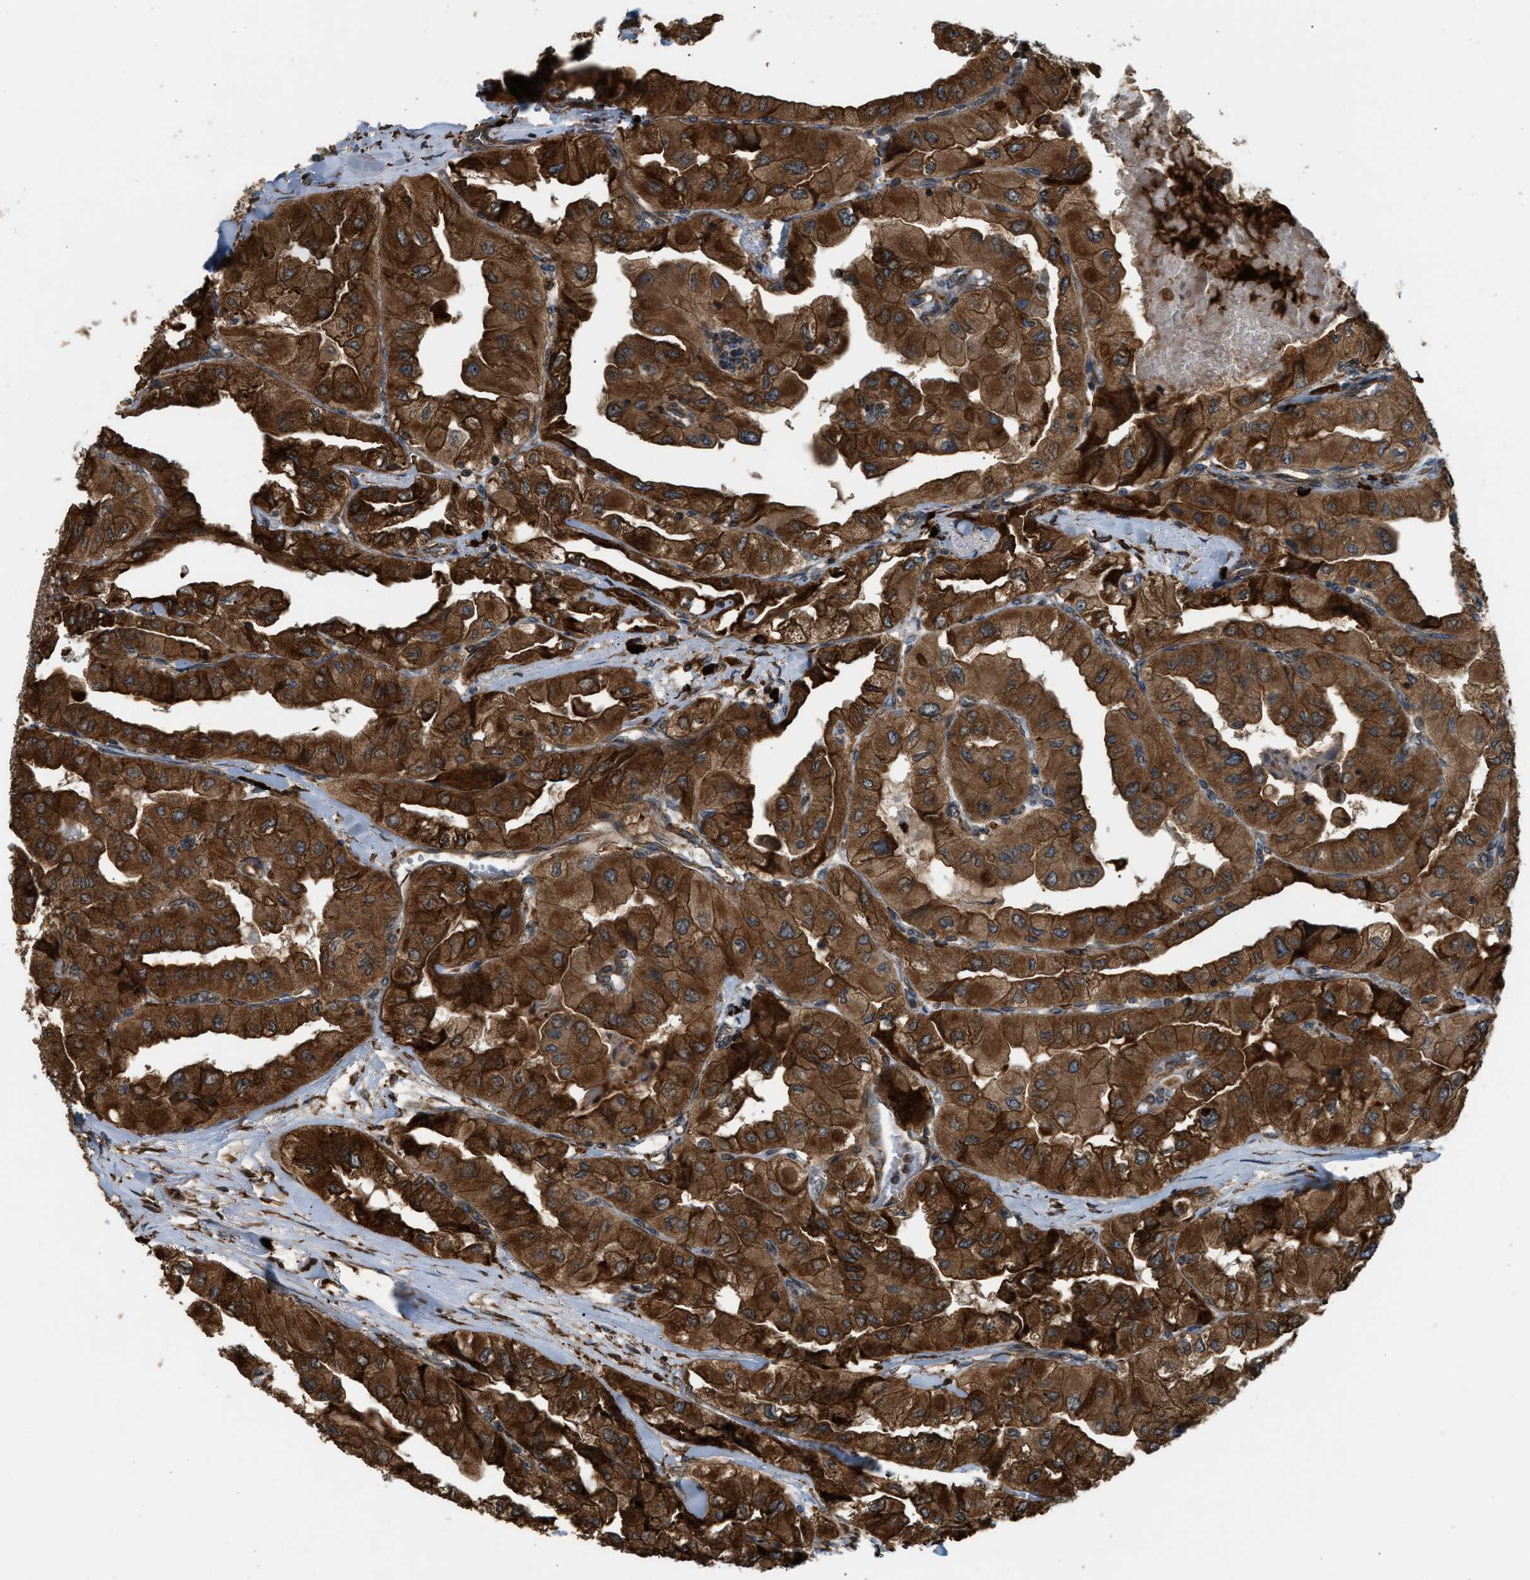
{"staining": {"intensity": "strong", "quantity": ">75%", "location": "cytoplasmic/membranous"}, "tissue": "thyroid cancer", "cell_type": "Tumor cells", "image_type": "cancer", "snomed": [{"axis": "morphology", "description": "Papillary adenocarcinoma, NOS"}, {"axis": "topography", "description": "Thyroid gland"}], "caption": "Immunohistochemical staining of thyroid cancer reveals strong cytoplasmic/membranous protein expression in about >75% of tumor cells.", "gene": "BAIAP2L1", "patient": {"sex": "female", "age": 59}}